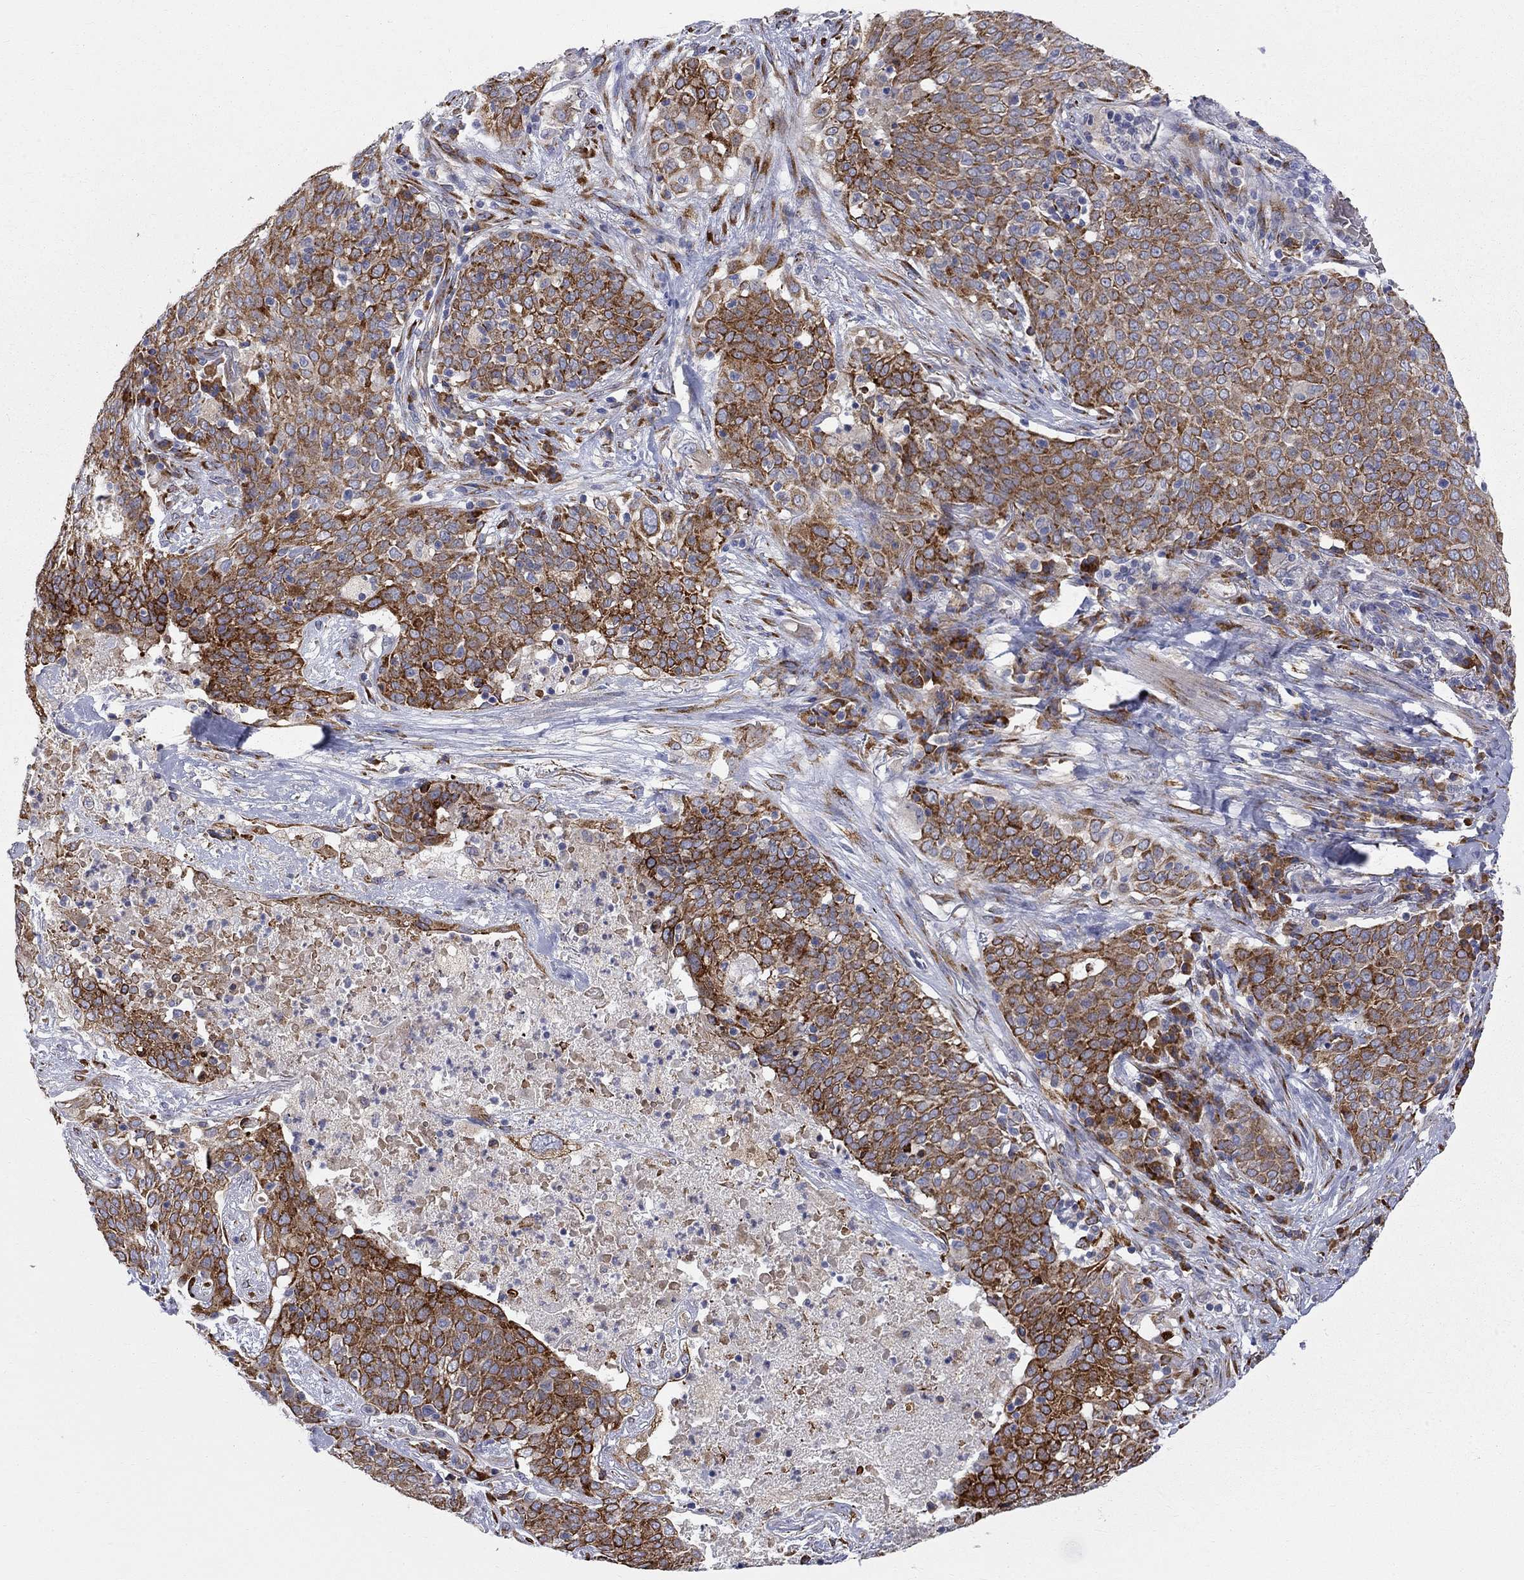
{"staining": {"intensity": "strong", "quantity": ">75%", "location": "cytoplasmic/membranous"}, "tissue": "lung cancer", "cell_type": "Tumor cells", "image_type": "cancer", "snomed": [{"axis": "morphology", "description": "Squamous cell carcinoma, NOS"}, {"axis": "topography", "description": "Lung"}], "caption": "An immunohistochemistry (IHC) histopathology image of tumor tissue is shown. Protein staining in brown labels strong cytoplasmic/membranous positivity in squamous cell carcinoma (lung) within tumor cells. Nuclei are stained in blue.", "gene": "CASTOR1", "patient": {"sex": "male", "age": 82}}